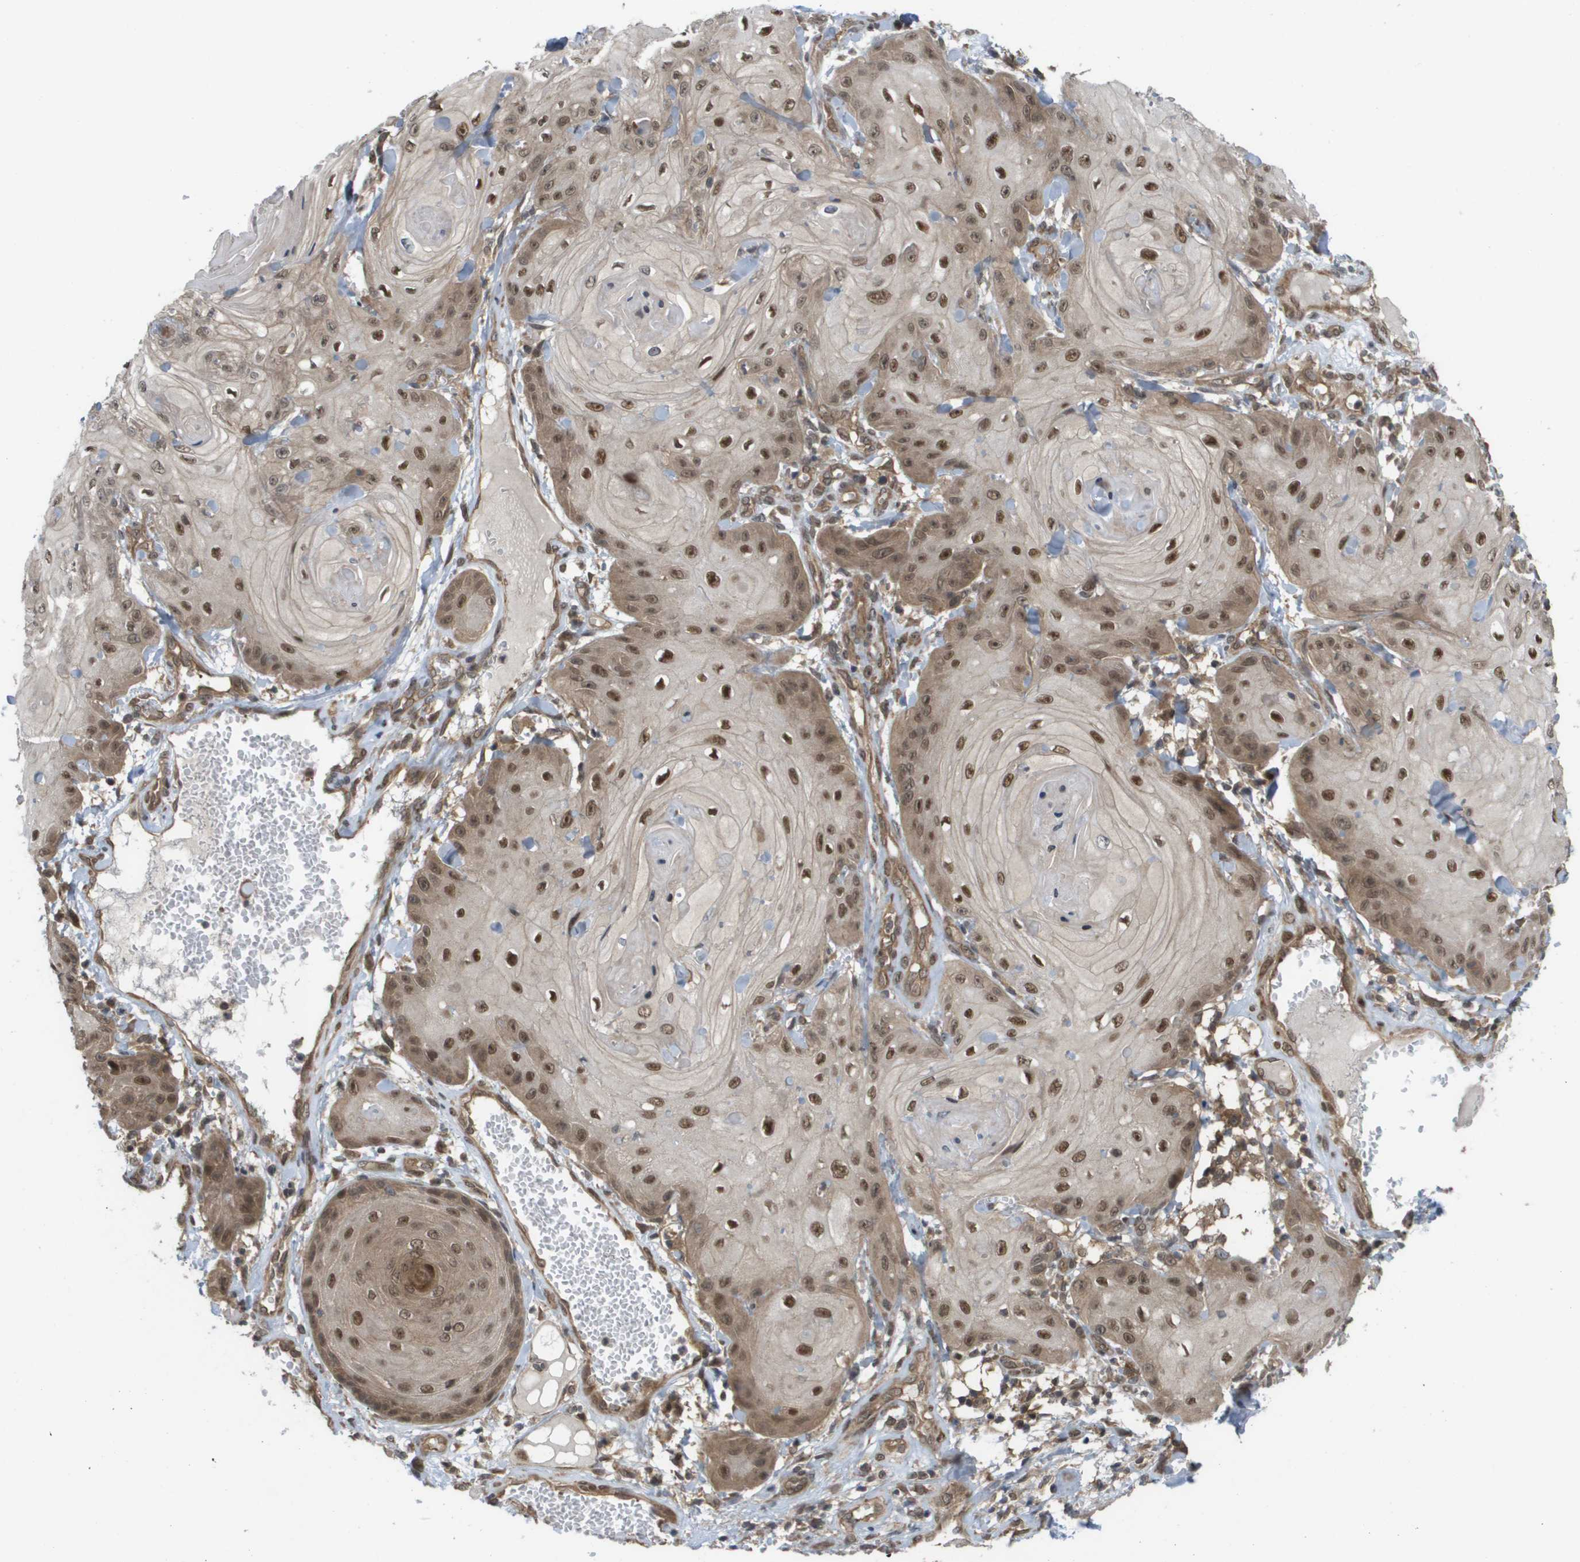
{"staining": {"intensity": "moderate", "quantity": ">75%", "location": "cytoplasmic/membranous,nuclear"}, "tissue": "skin cancer", "cell_type": "Tumor cells", "image_type": "cancer", "snomed": [{"axis": "morphology", "description": "Squamous cell carcinoma, NOS"}, {"axis": "topography", "description": "Skin"}], "caption": "DAB immunohistochemical staining of squamous cell carcinoma (skin) reveals moderate cytoplasmic/membranous and nuclear protein expression in approximately >75% of tumor cells.", "gene": "CTPS2", "patient": {"sex": "male", "age": 74}}